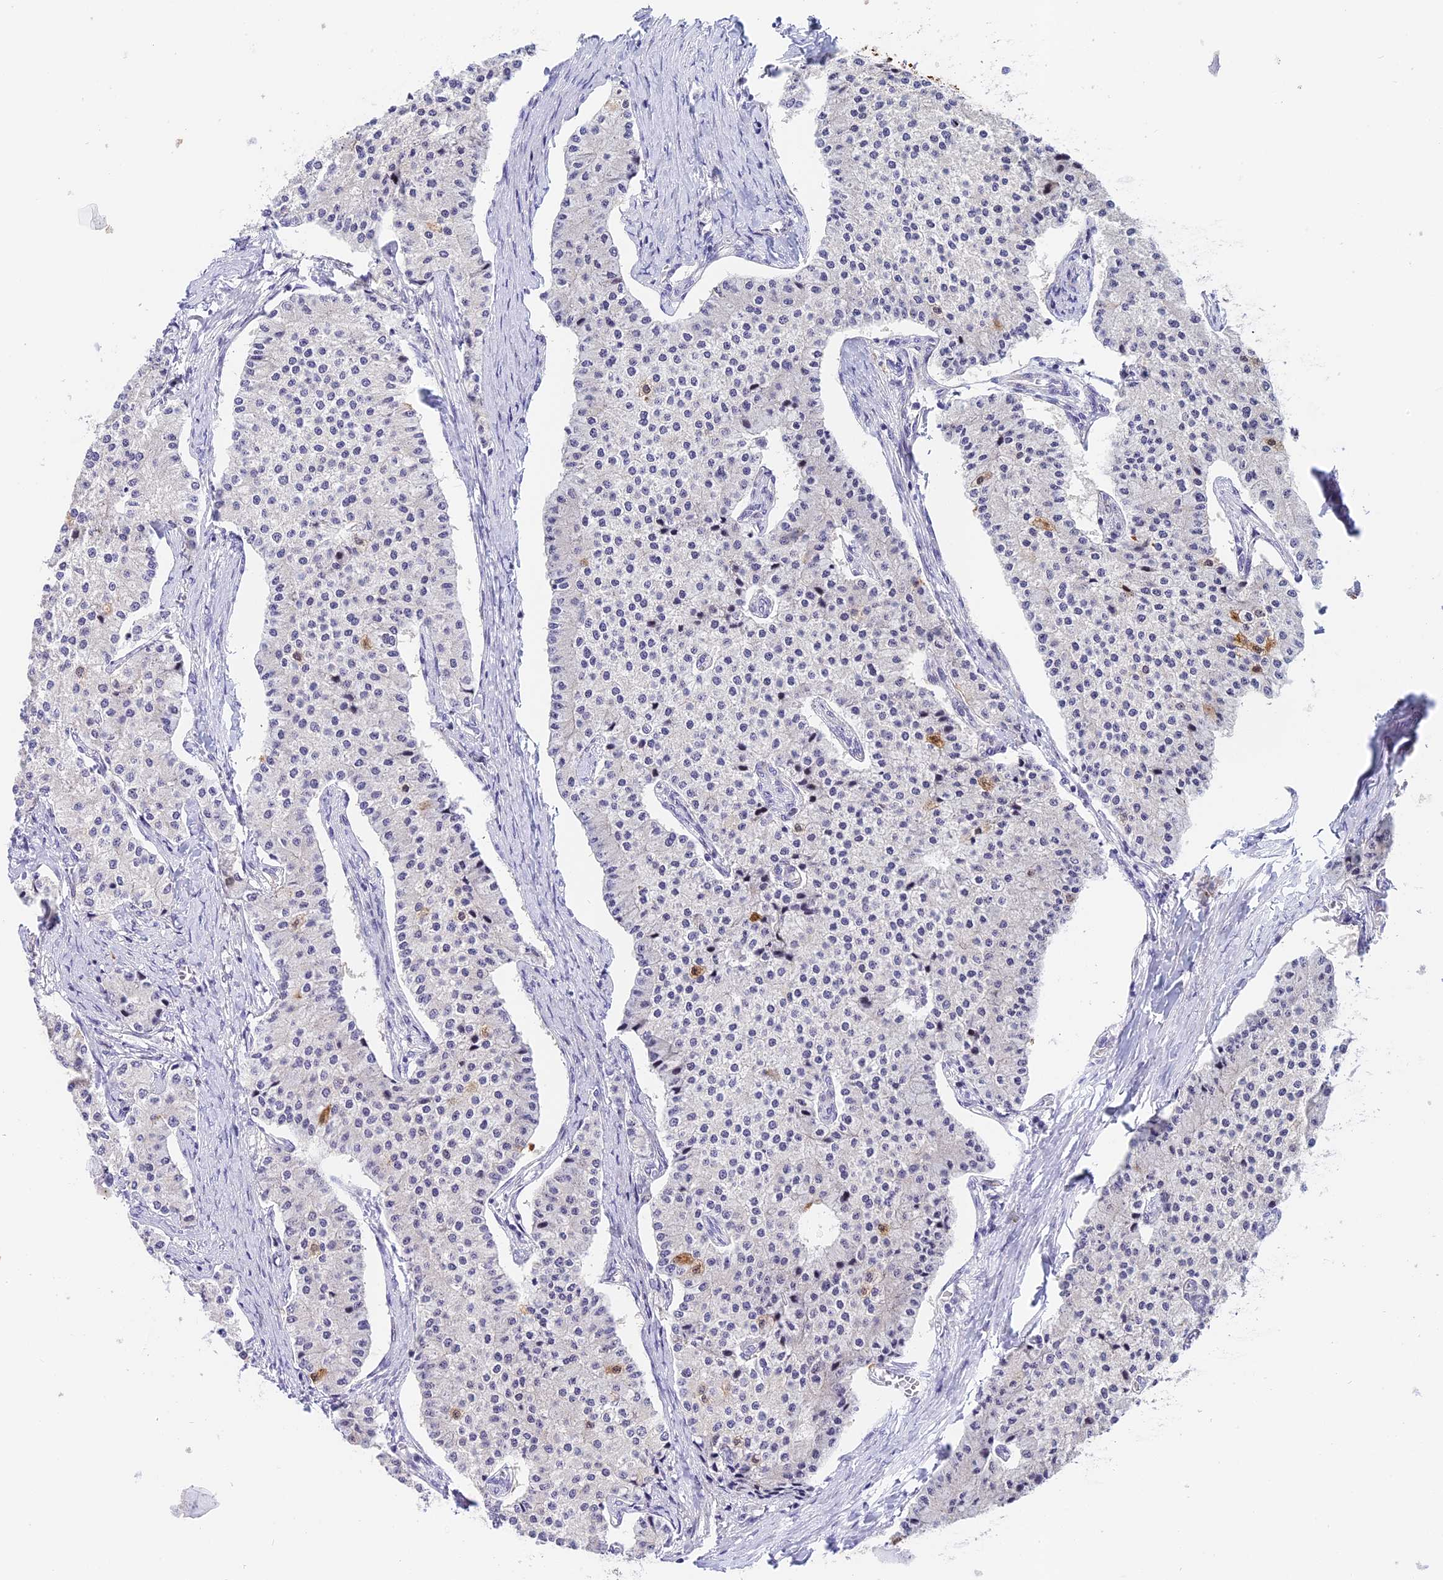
{"staining": {"intensity": "negative", "quantity": "none", "location": "none"}, "tissue": "carcinoid", "cell_type": "Tumor cells", "image_type": "cancer", "snomed": [{"axis": "morphology", "description": "Carcinoid, malignant, NOS"}, {"axis": "topography", "description": "Colon"}], "caption": "Immunohistochemistry of human carcinoid reveals no staining in tumor cells.", "gene": "MIDN", "patient": {"sex": "female", "age": 52}}